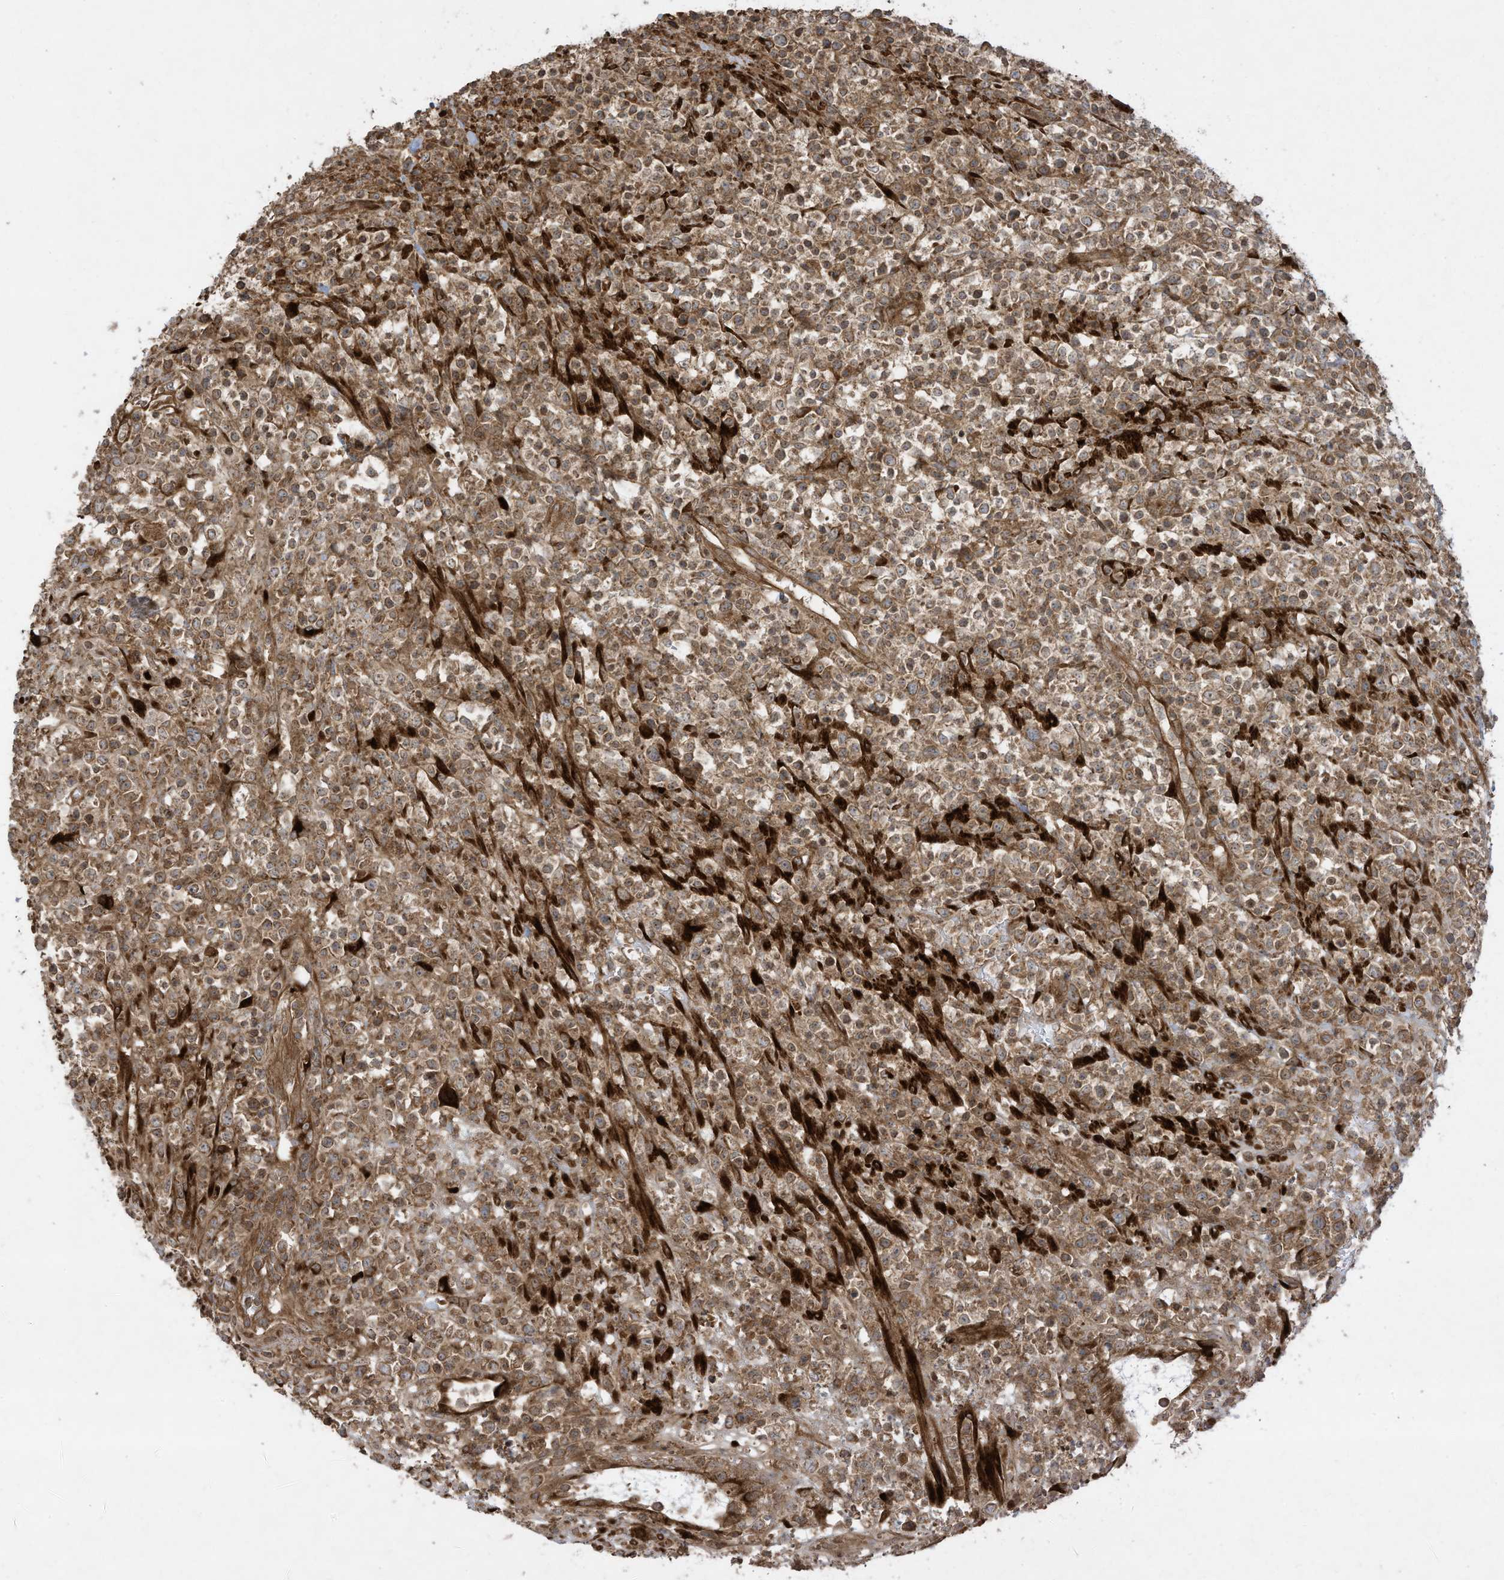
{"staining": {"intensity": "moderate", "quantity": ">75%", "location": "cytoplasmic/membranous"}, "tissue": "lymphoma", "cell_type": "Tumor cells", "image_type": "cancer", "snomed": [{"axis": "morphology", "description": "Malignant lymphoma, non-Hodgkin's type, High grade"}, {"axis": "topography", "description": "Colon"}], "caption": "High-grade malignant lymphoma, non-Hodgkin's type tissue demonstrates moderate cytoplasmic/membranous staining in about >75% of tumor cells, visualized by immunohistochemistry.", "gene": "DDIT4", "patient": {"sex": "female", "age": 53}}